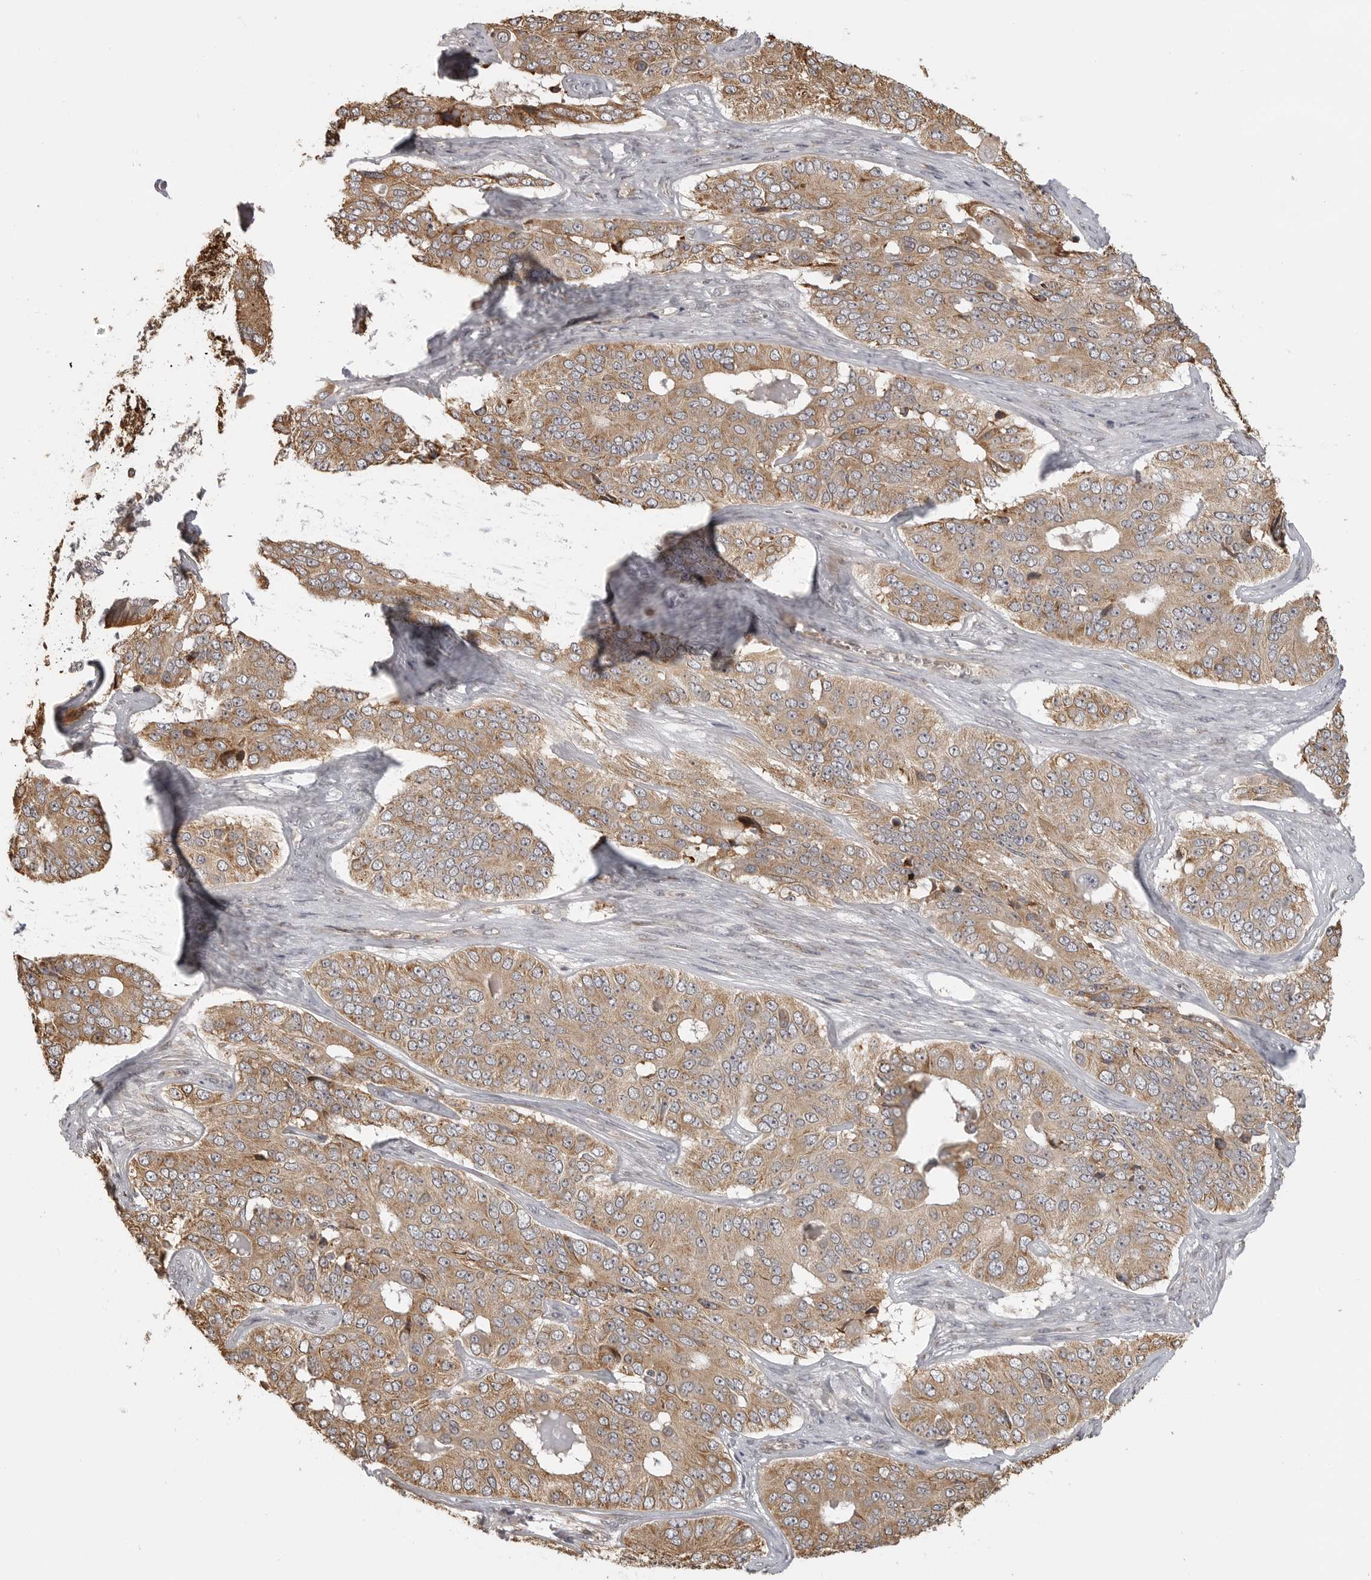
{"staining": {"intensity": "moderate", "quantity": ">75%", "location": "cytoplasmic/membranous"}, "tissue": "ovarian cancer", "cell_type": "Tumor cells", "image_type": "cancer", "snomed": [{"axis": "morphology", "description": "Carcinoma, endometroid"}, {"axis": "topography", "description": "Ovary"}], "caption": "Immunohistochemistry (IHC) photomicrograph of human endometroid carcinoma (ovarian) stained for a protein (brown), which shows medium levels of moderate cytoplasmic/membranous staining in about >75% of tumor cells.", "gene": "IDO1", "patient": {"sex": "female", "age": 51}}